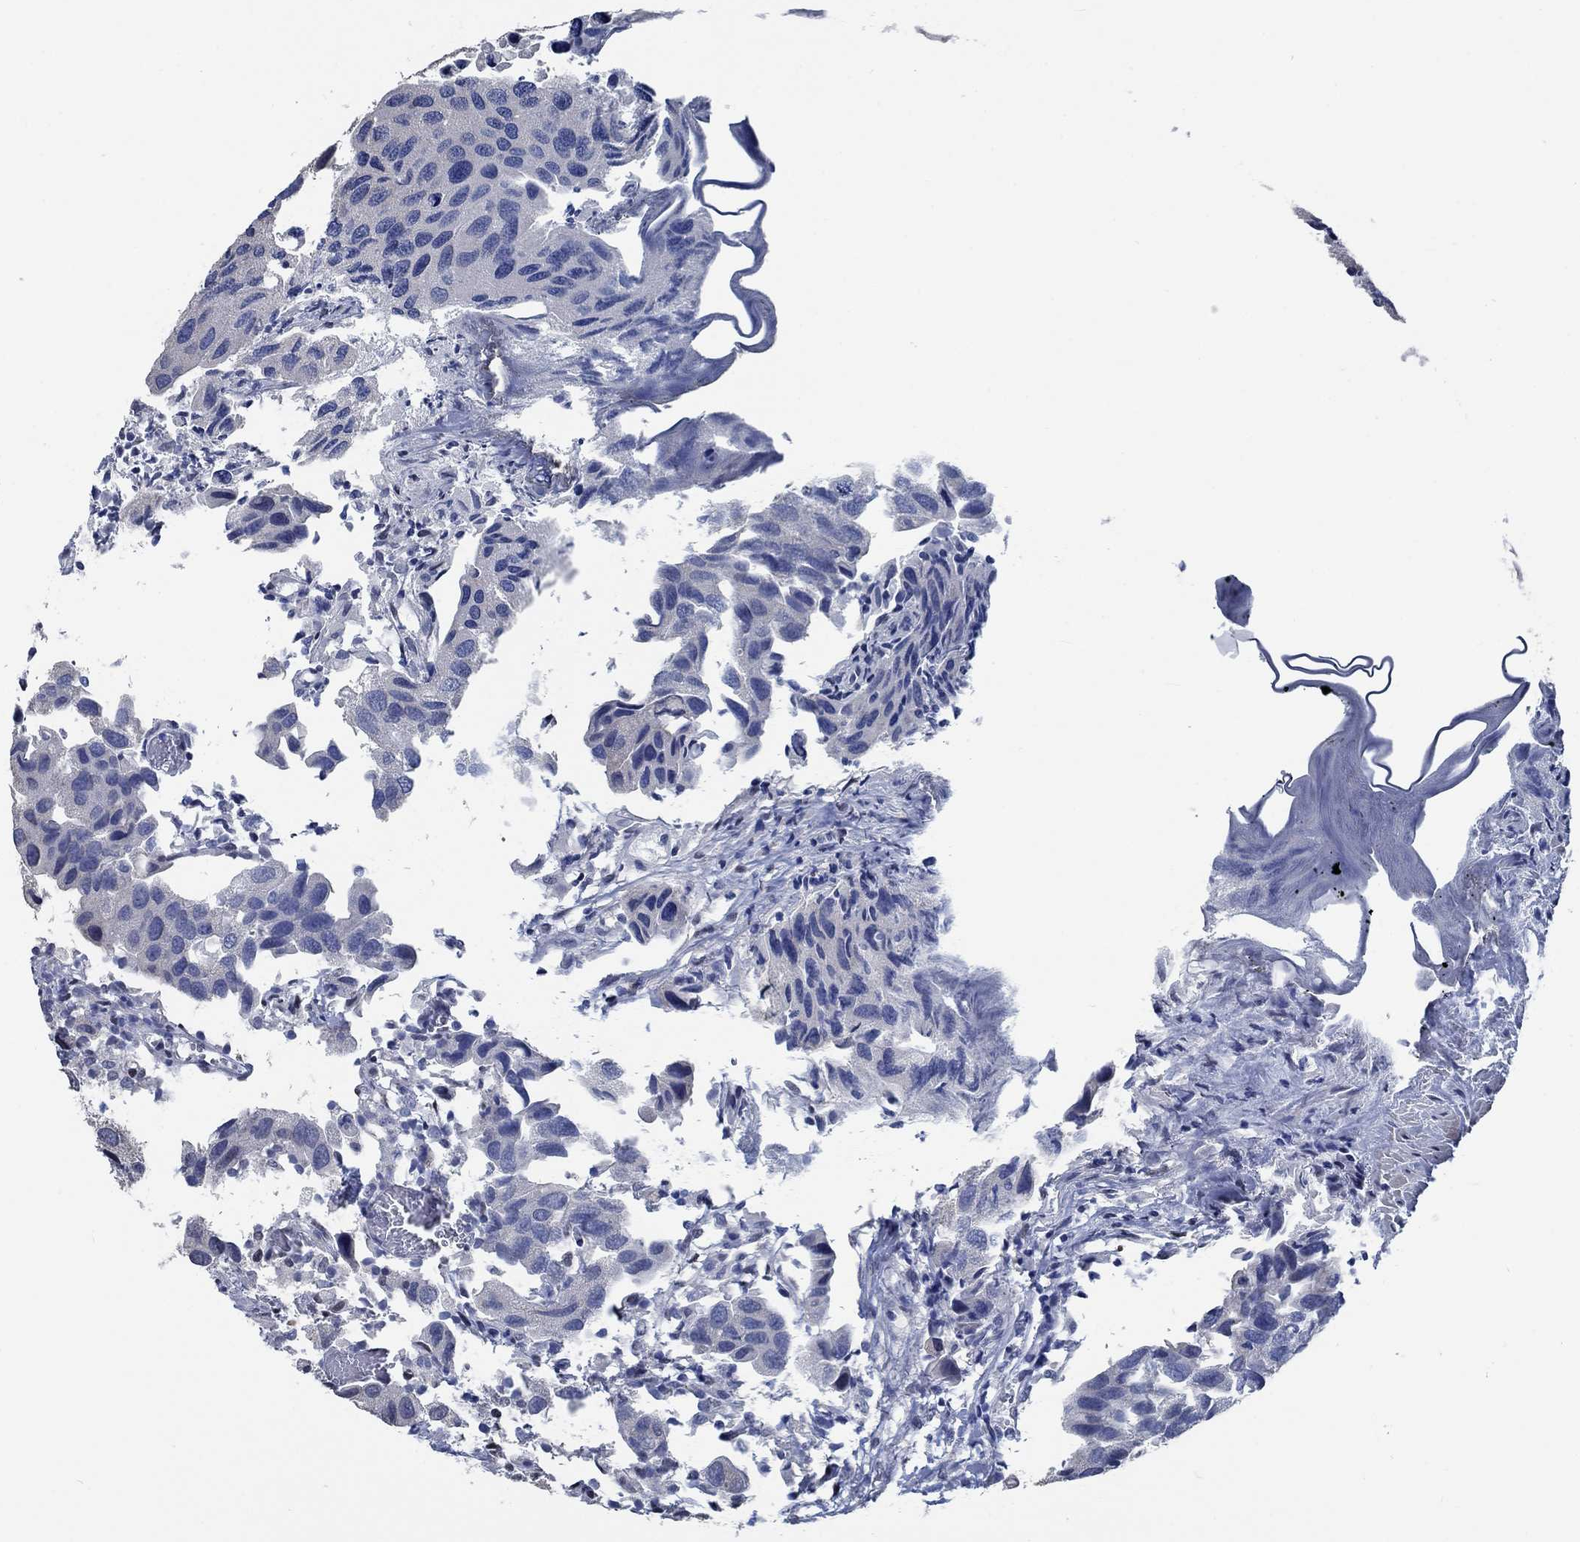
{"staining": {"intensity": "negative", "quantity": "none", "location": "none"}, "tissue": "urothelial cancer", "cell_type": "Tumor cells", "image_type": "cancer", "snomed": [{"axis": "morphology", "description": "Urothelial carcinoma, High grade"}, {"axis": "topography", "description": "Urinary bladder"}], "caption": "Human high-grade urothelial carcinoma stained for a protein using immunohistochemistry (IHC) displays no positivity in tumor cells.", "gene": "OBSCN", "patient": {"sex": "male", "age": 79}}